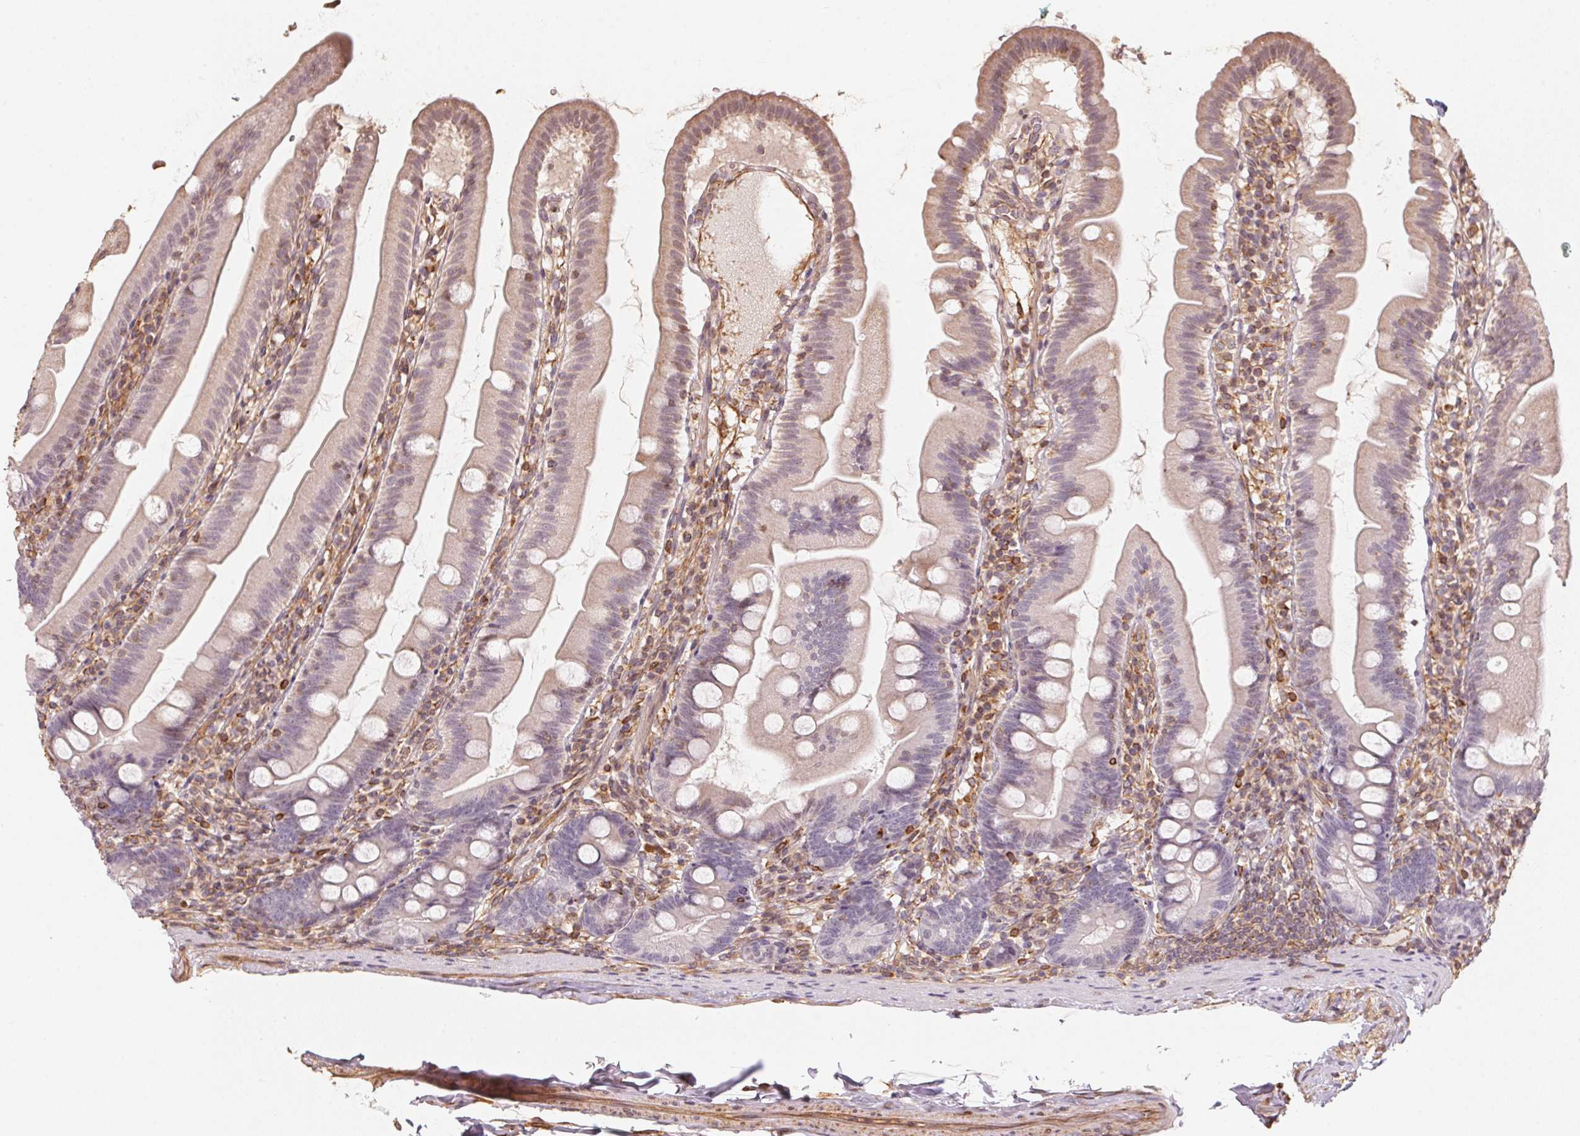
{"staining": {"intensity": "weak", "quantity": "<25%", "location": "cytoplasmic/membranous"}, "tissue": "duodenum", "cell_type": "Glandular cells", "image_type": "normal", "snomed": [{"axis": "morphology", "description": "Normal tissue, NOS"}, {"axis": "topography", "description": "Duodenum"}], "caption": "There is no significant positivity in glandular cells of duodenum. (DAB (3,3'-diaminobenzidine) immunohistochemistry with hematoxylin counter stain).", "gene": "FOXR2", "patient": {"sex": "female", "age": 67}}